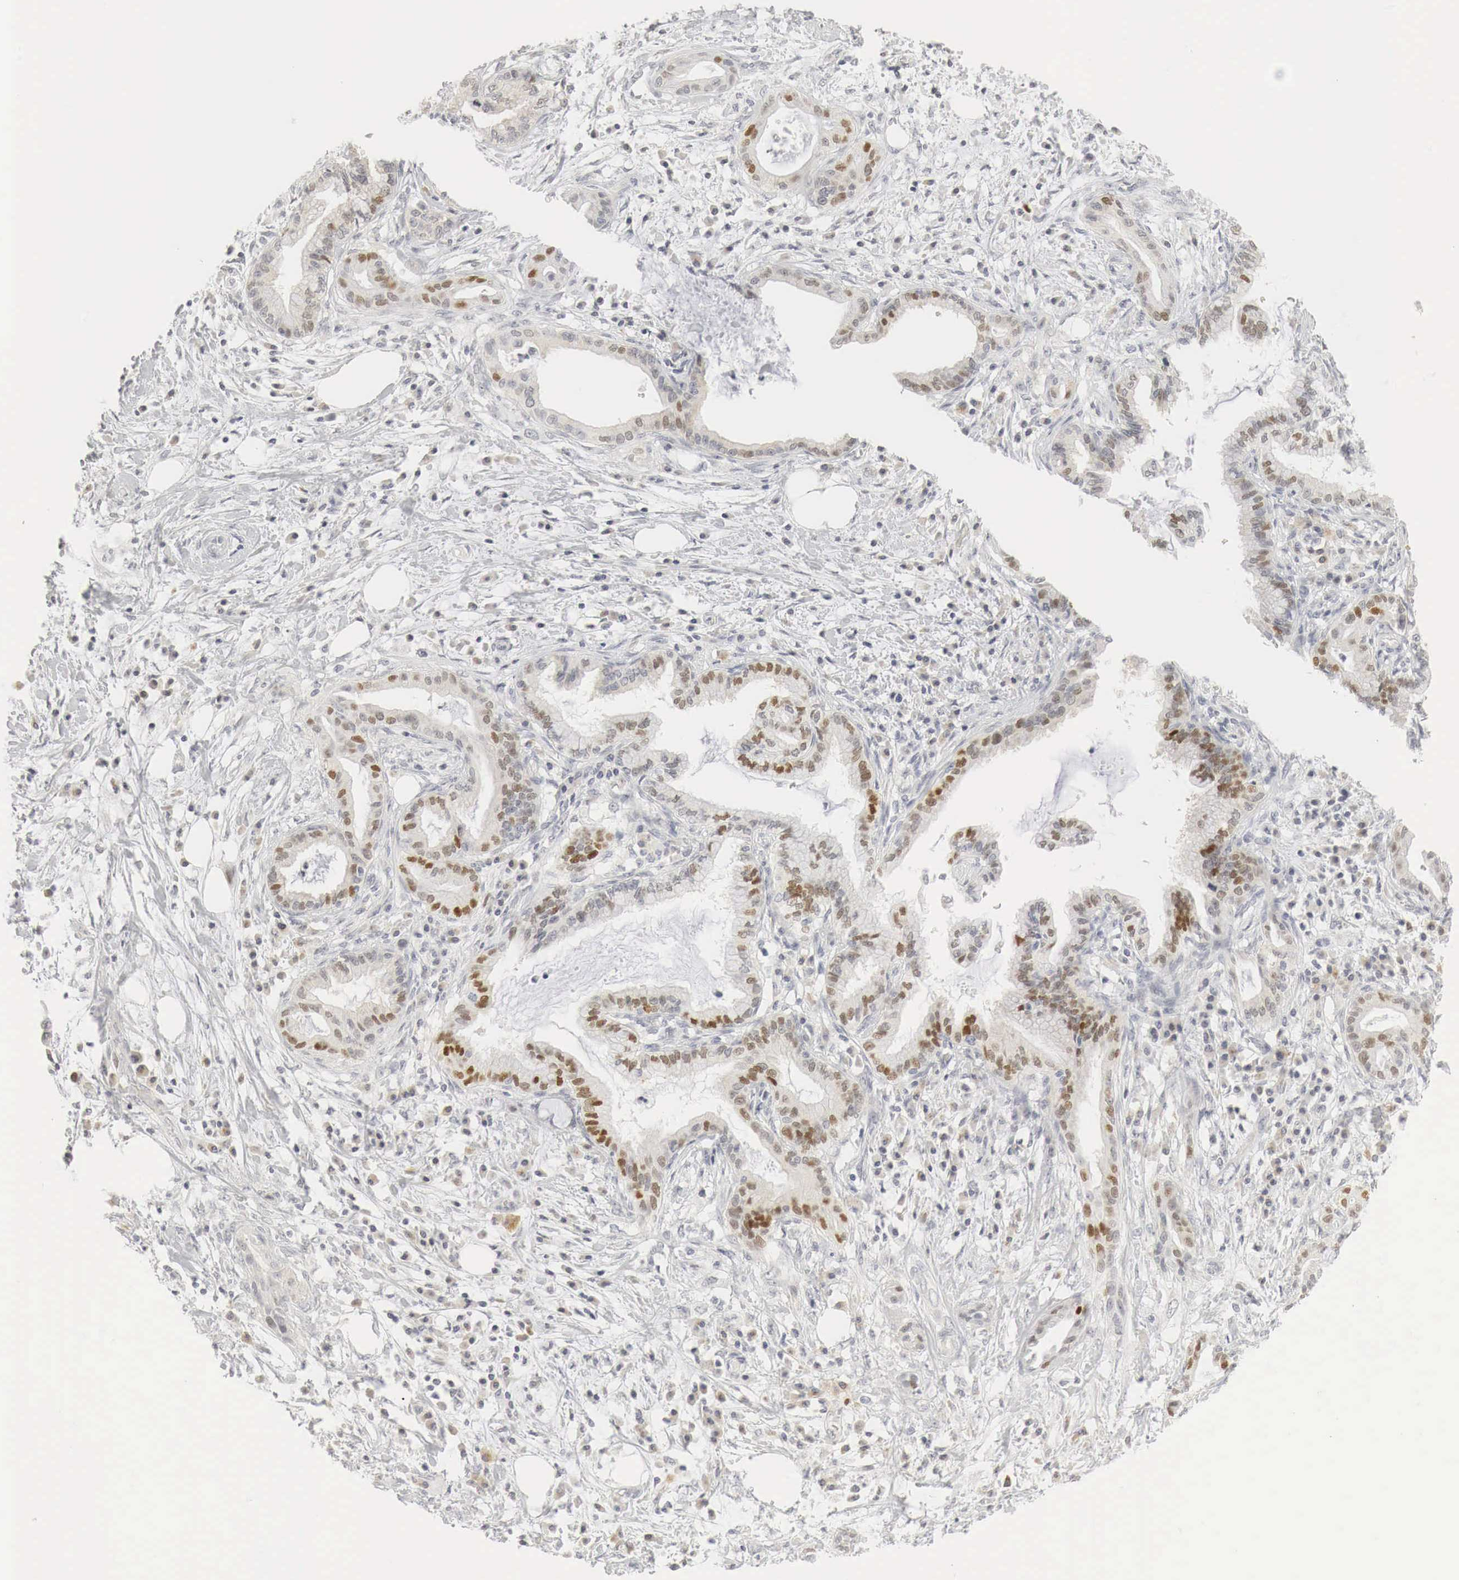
{"staining": {"intensity": "moderate", "quantity": "<25%", "location": "nuclear"}, "tissue": "pancreatic cancer", "cell_type": "Tumor cells", "image_type": "cancer", "snomed": [{"axis": "morphology", "description": "Adenocarcinoma, NOS"}, {"axis": "topography", "description": "Pancreas"}], "caption": "The histopathology image demonstrates staining of pancreatic cancer (adenocarcinoma), revealing moderate nuclear protein positivity (brown color) within tumor cells.", "gene": "TP63", "patient": {"sex": "female", "age": 64}}